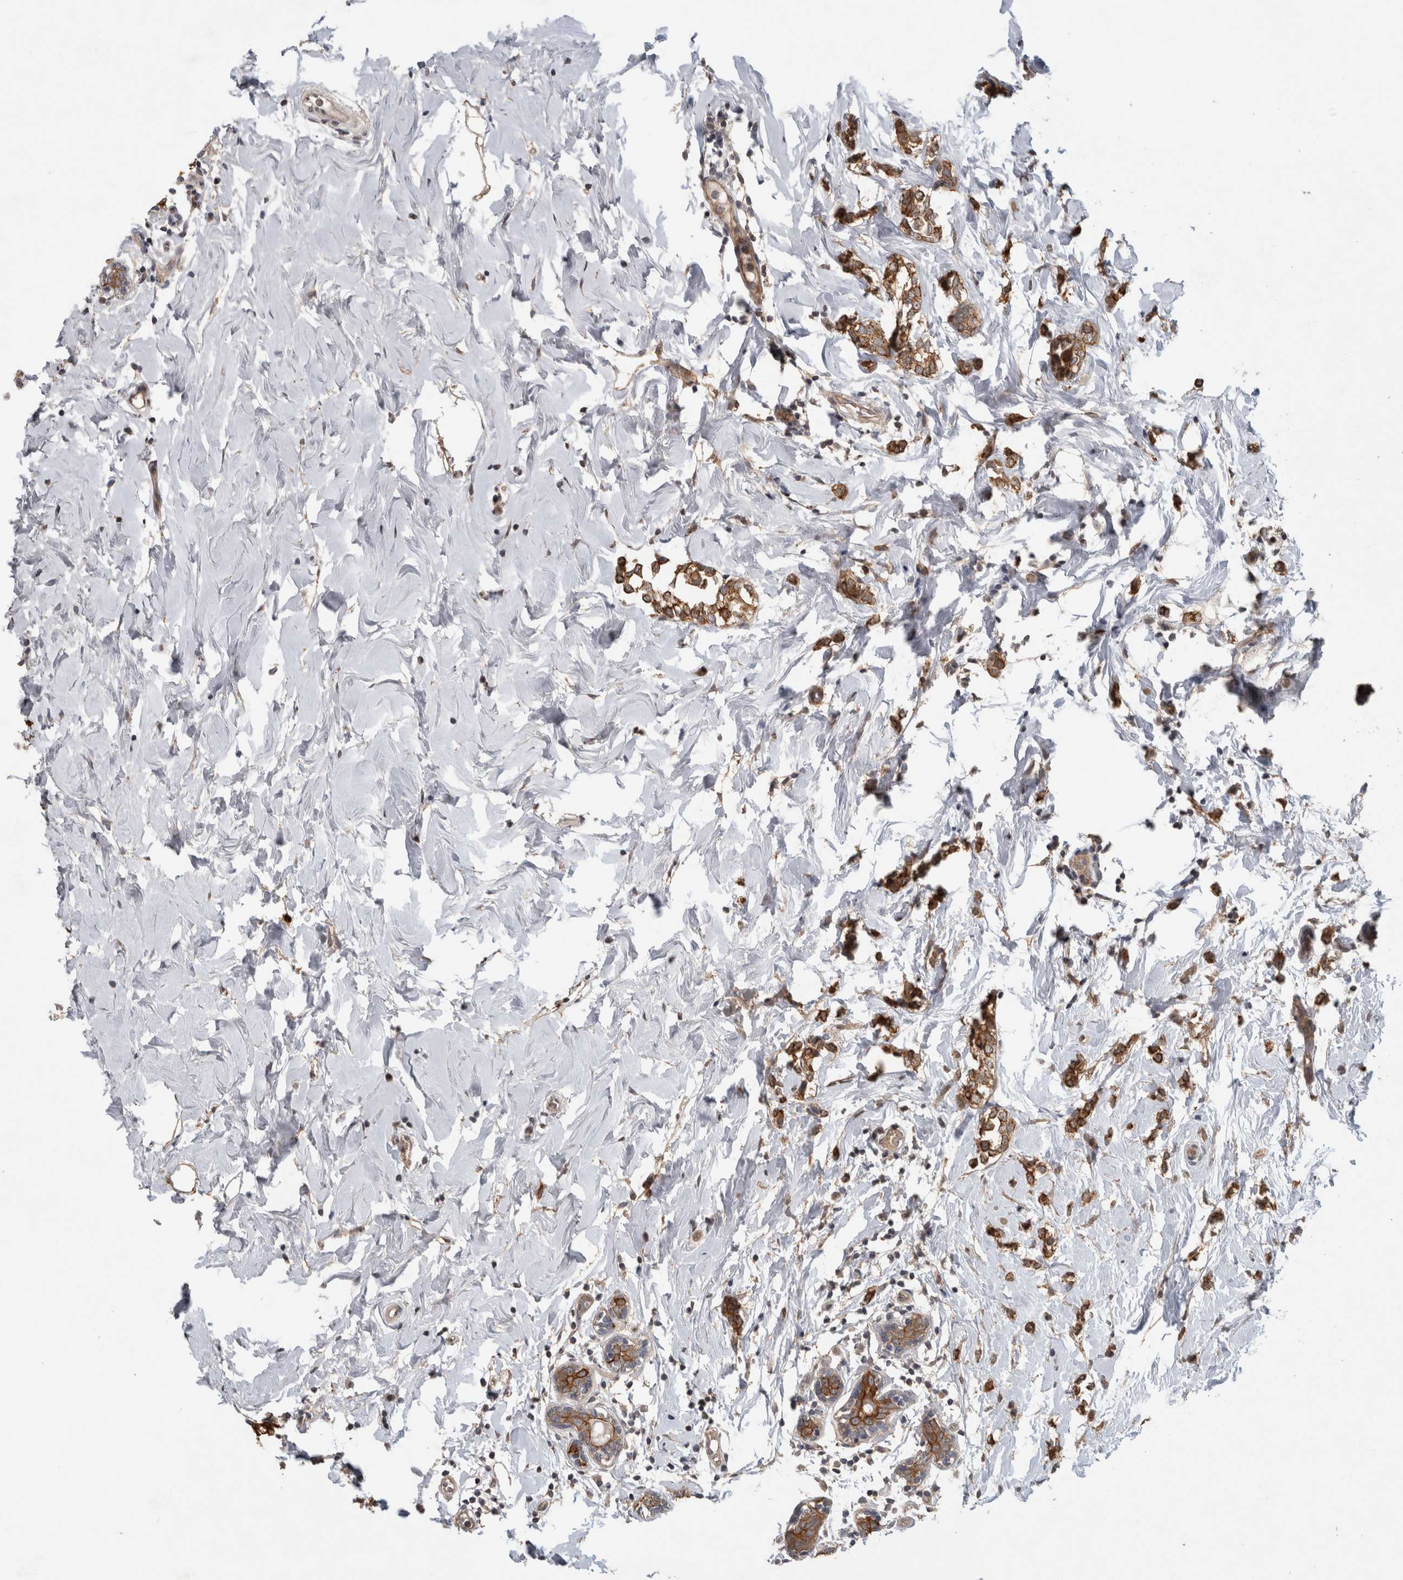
{"staining": {"intensity": "moderate", "quantity": ">75%", "location": "cytoplasmic/membranous"}, "tissue": "breast cancer", "cell_type": "Tumor cells", "image_type": "cancer", "snomed": [{"axis": "morphology", "description": "Normal tissue, NOS"}, {"axis": "morphology", "description": "Lobular carcinoma"}, {"axis": "topography", "description": "Breast"}], "caption": "The histopathology image demonstrates a brown stain indicating the presence of a protein in the cytoplasmic/membranous of tumor cells in breast cancer (lobular carcinoma).", "gene": "RHPN1", "patient": {"sex": "female", "age": 47}}